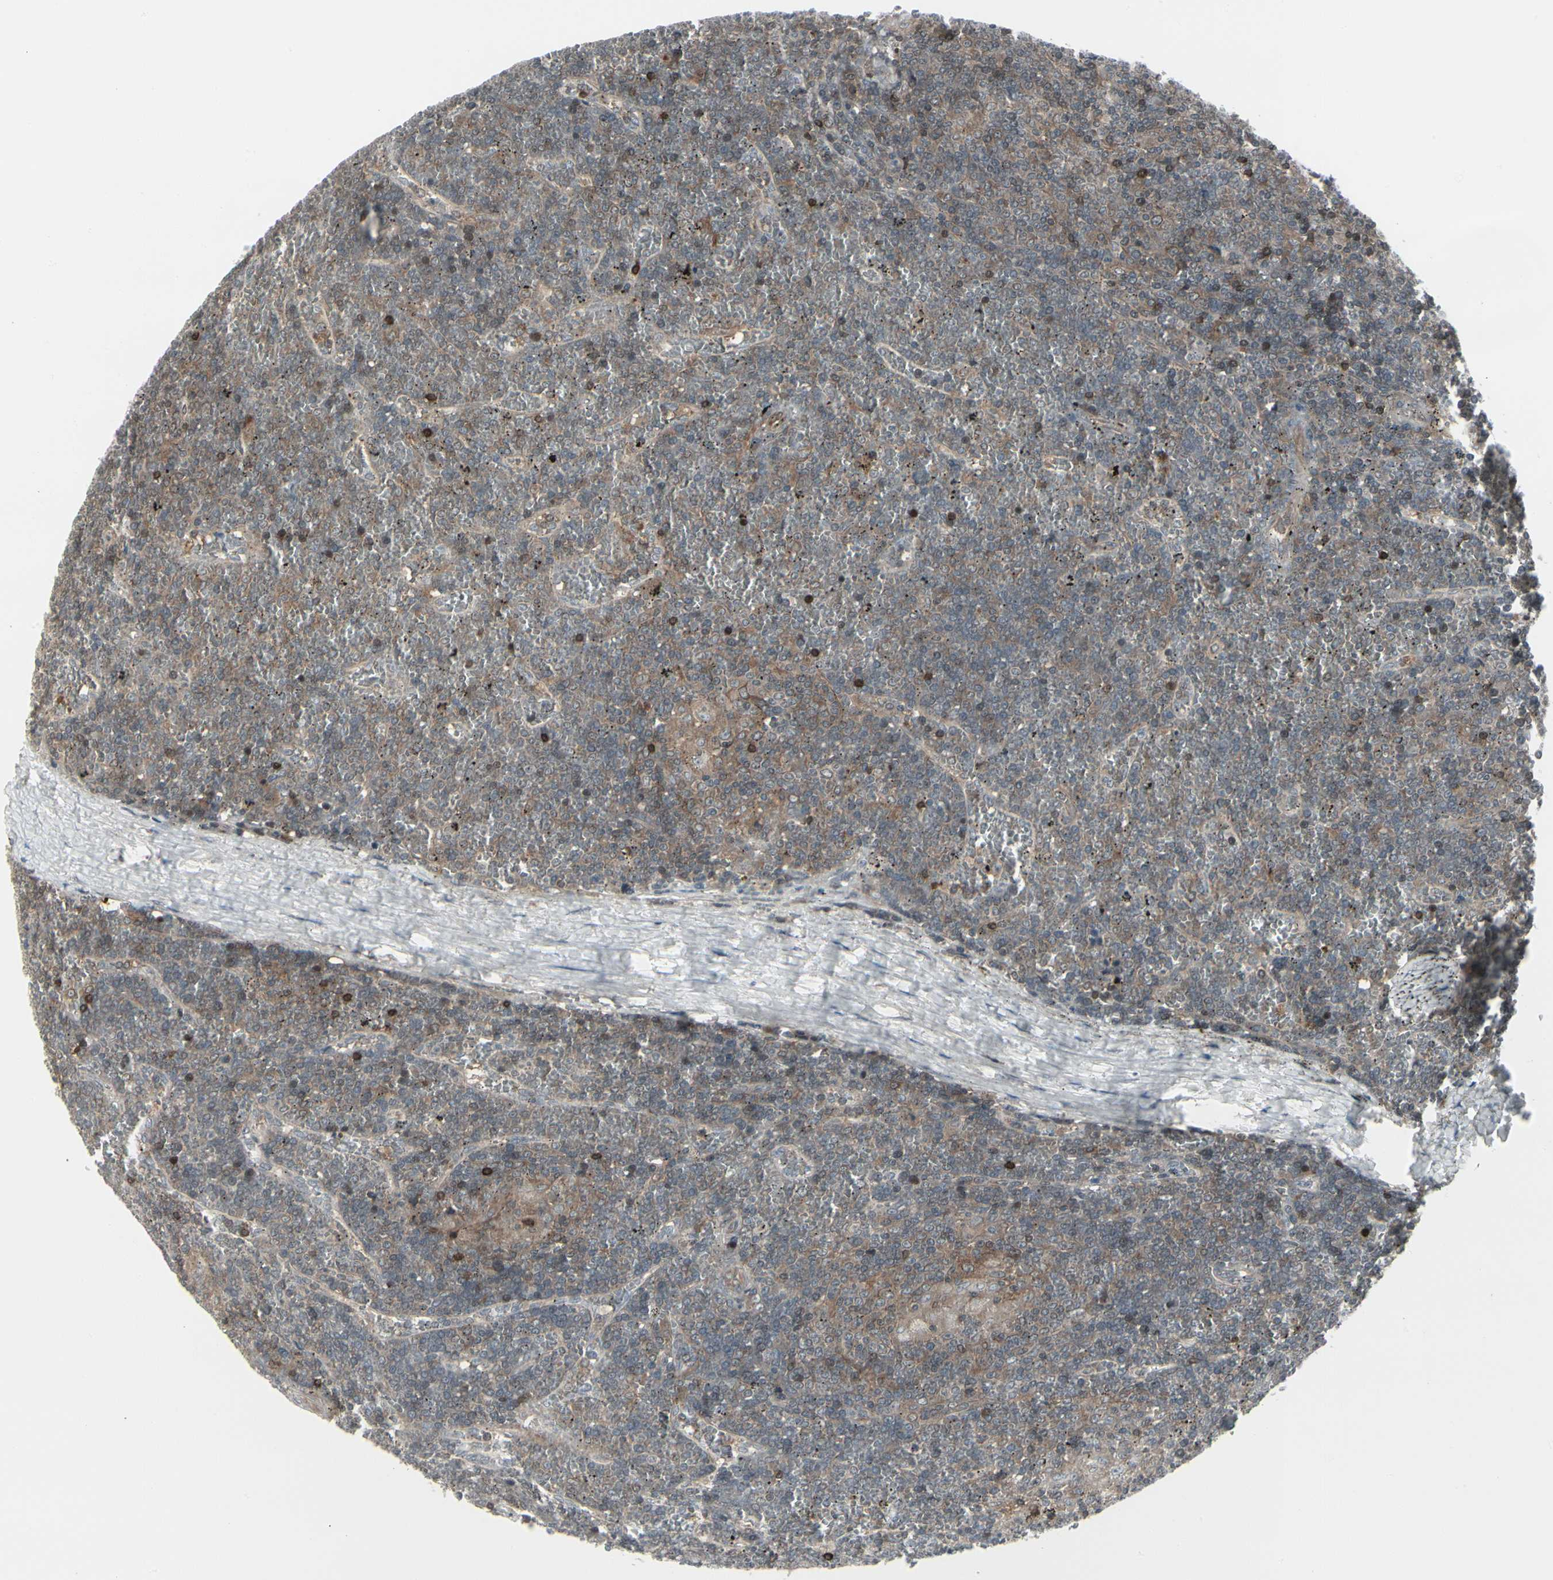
{"staining": {"intensity": "moderate", "quantity": ">75%", "location": "cytoplasmic/membranous"}, "tissue": "lymphoma", "cell_type": "Tumor cells", "image_type": "cancer", "snomed": [{"axis": "morphology", "description": "Malignant lymphoma, non-Hodgkin's type, Low grade"}, {"axis": "topography", "description": "Spleen"}], "caption": "Immunohistochemistry (IHC) histopathology image of human low-grade malignant lymphoma, non-Hodgkin's type stained for a protein (brown), which displays medium levels of moderate cytoplasmic/membranous expression in about >75% of tumor cells.", "gene": "IGFBP6", "patient": {"sex": "female", "age": 19}}